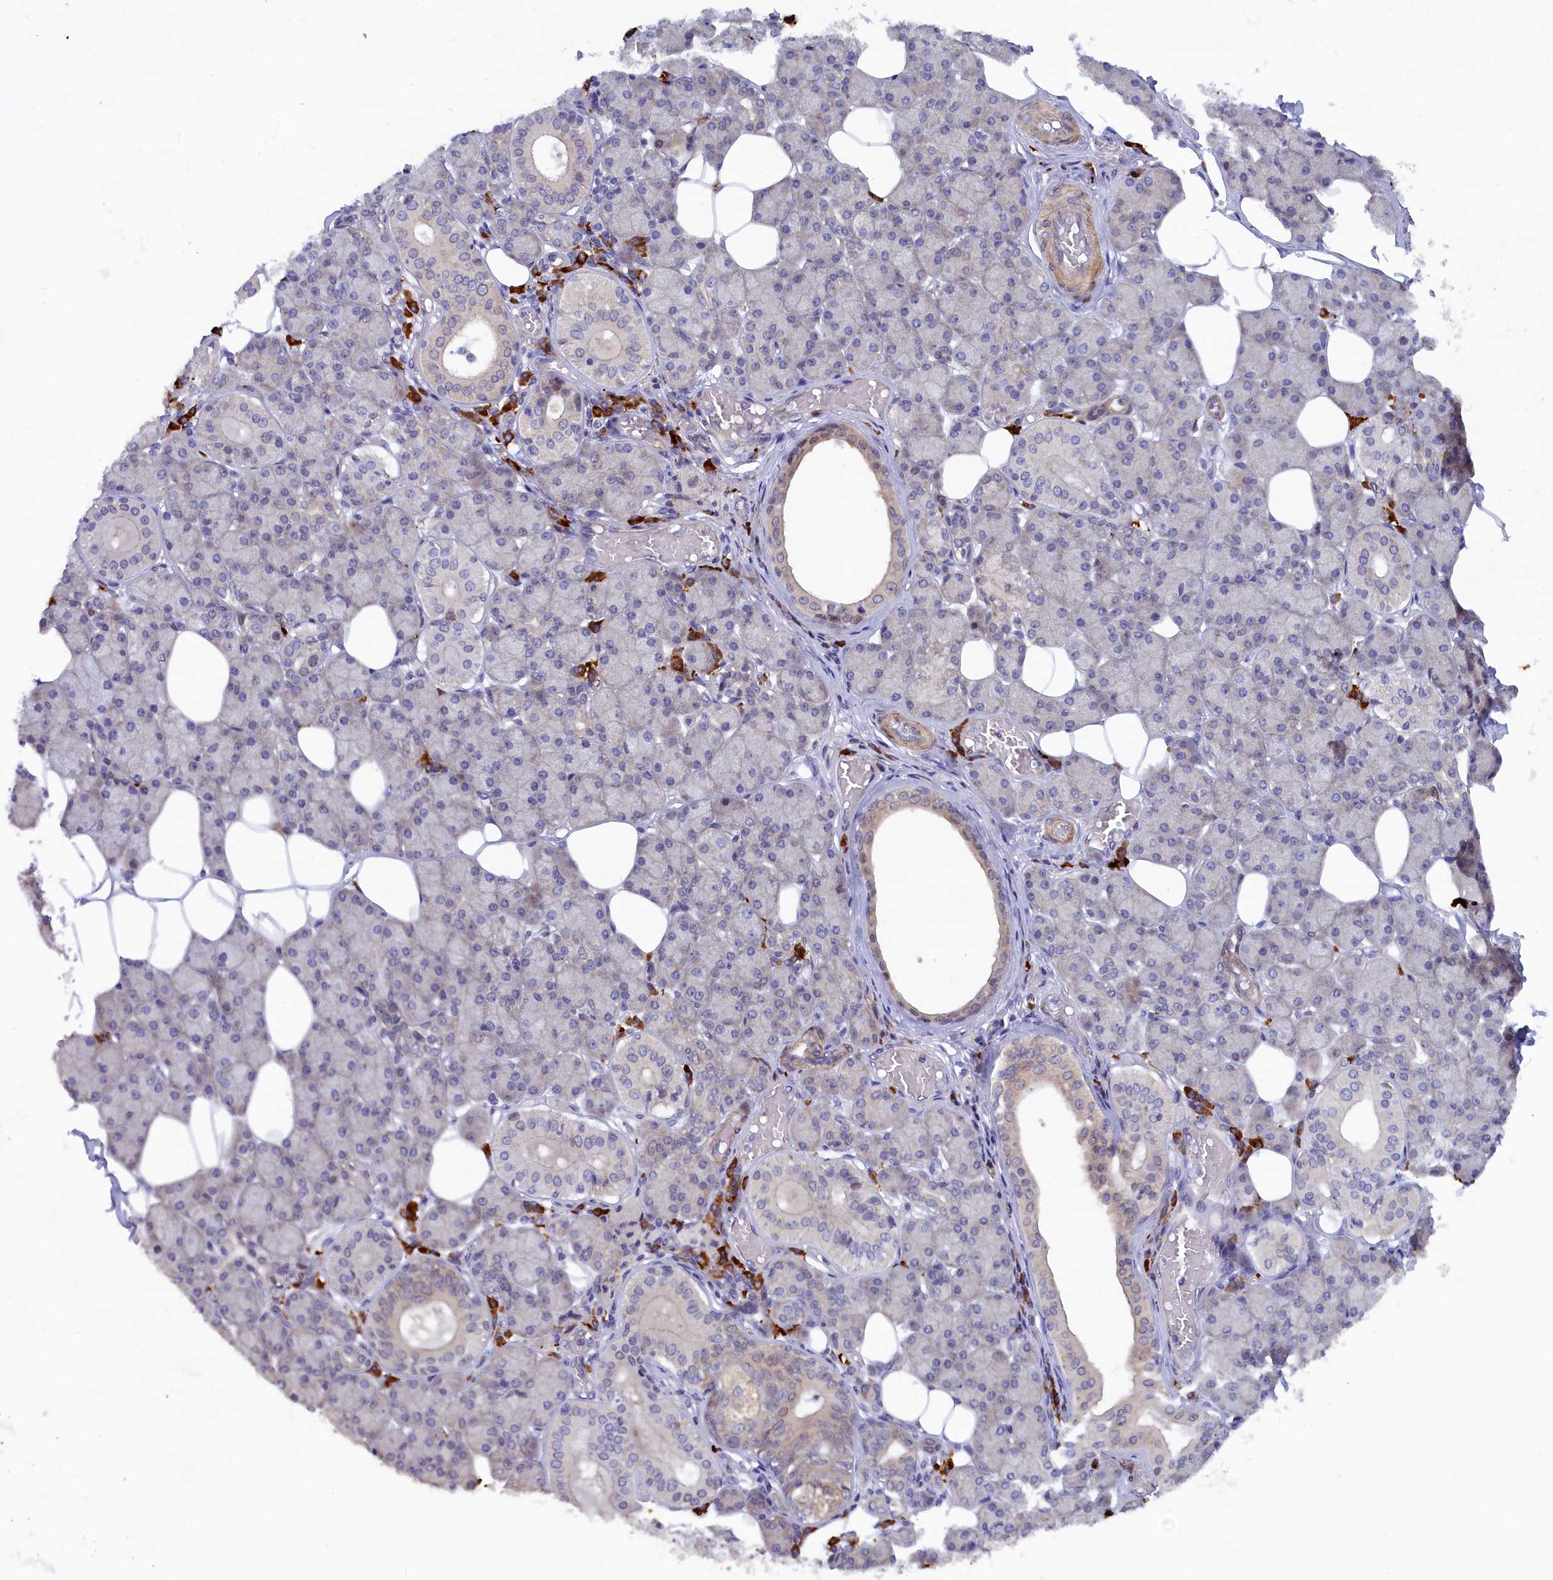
{"staining": {"intensity": "negative", "quantity": "none", "location": "none"}, "tissue": "salivary gland", "cell_type": "Glandular cells", "image_type": "normal", "snomed": [{"axis": "morphology", "description": "Normal tissue, NOS"}, {"axis": "topography", "description": "Salivary gland"}], "caption": "Immunohistochemical staining of benign salivary gland exhibits no significant positivity in glandular cells.", "gene": "JPT2", "patient": {"sex": "female", "age": 33}}